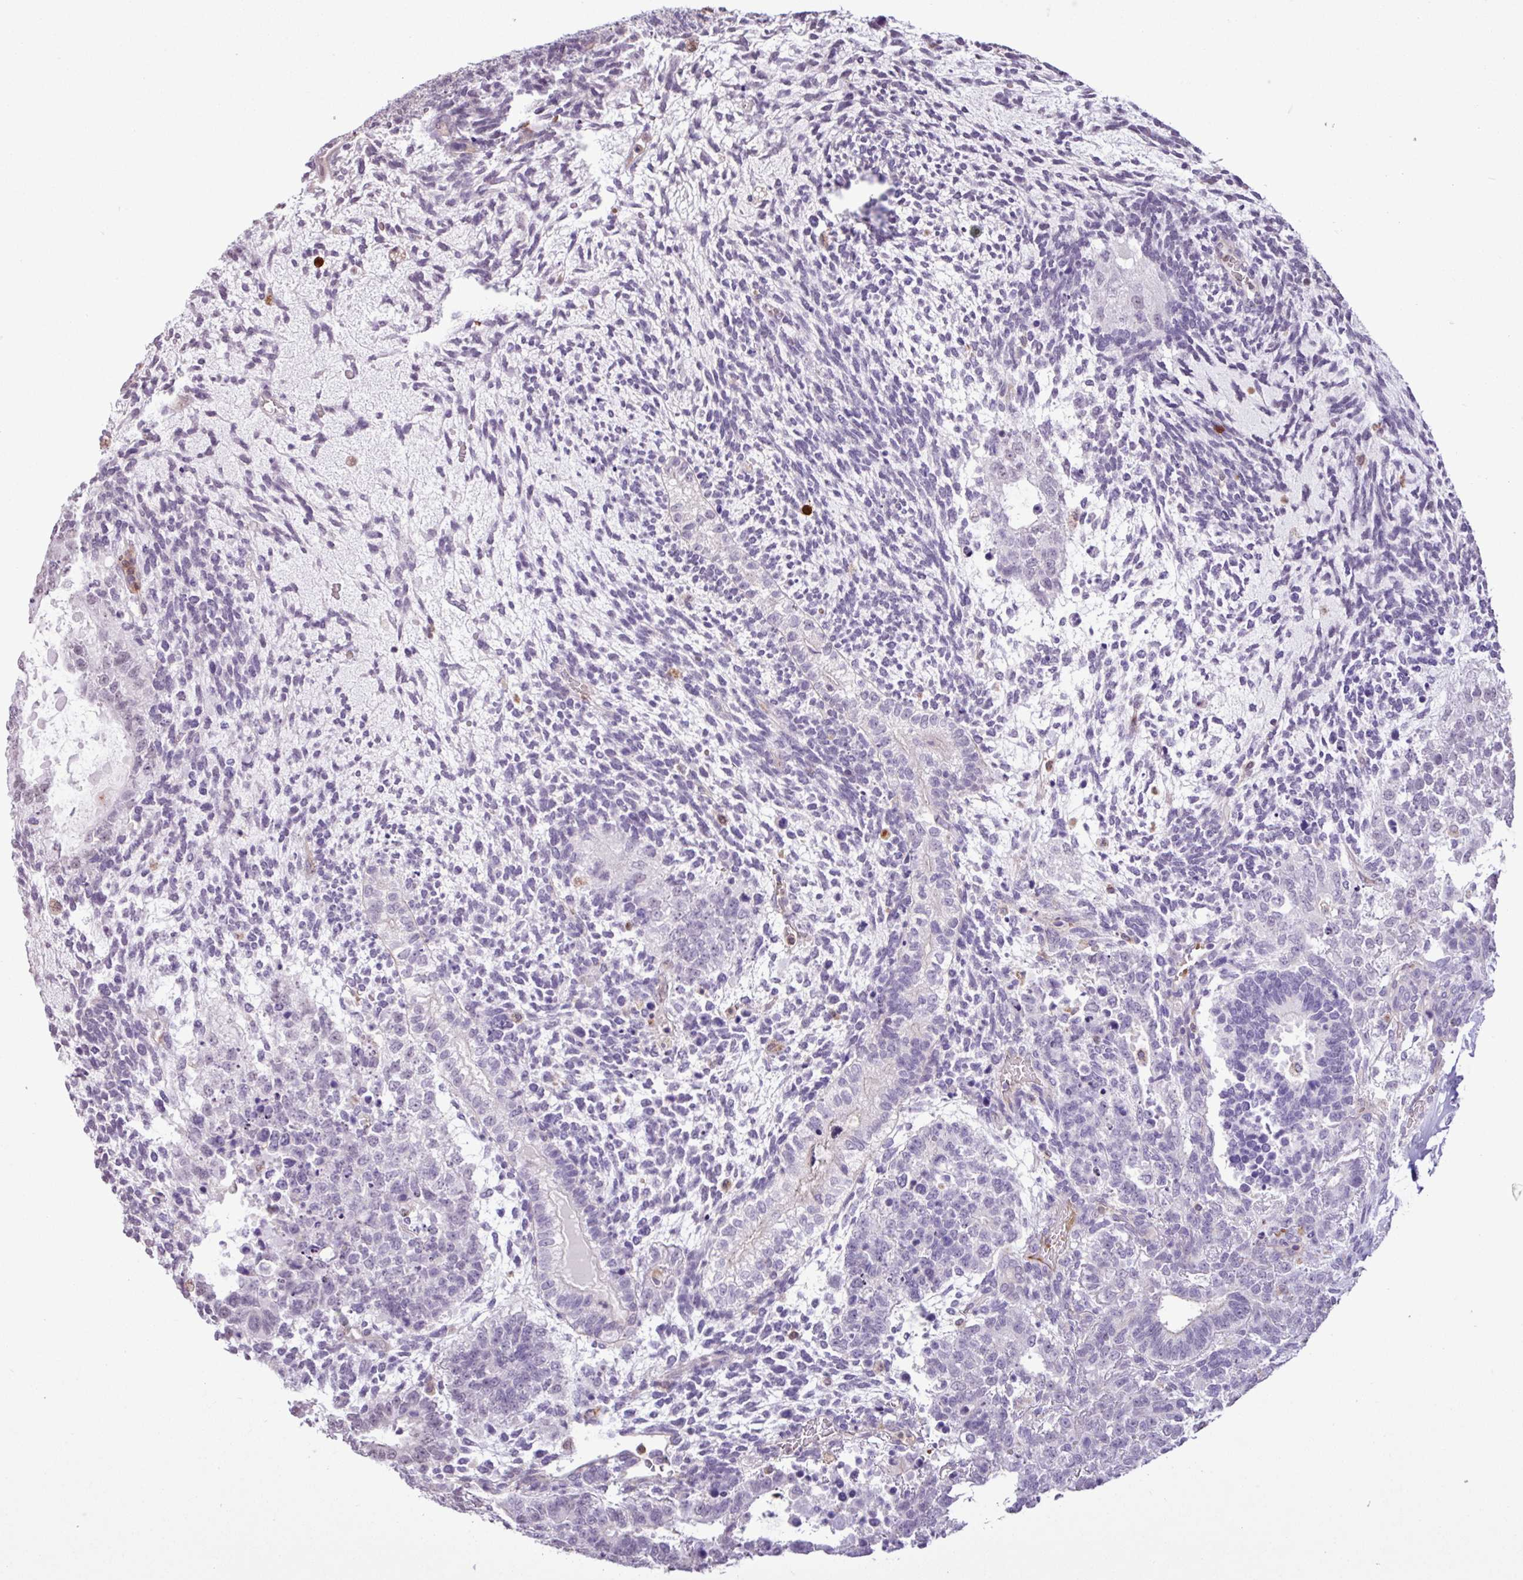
{"staining": {"intensity": "negative", "quantity": "none", "location": "none"}, "tissue": "testis cancer", "cell_type": "Tumor cells", "image_type": "cancer", "snomed": [{"axis": "morphology", "description": "Carcinoma, Embryonal, NOS"}, {"axis": "topography", "description": "Testis"}], "caption": "IHC of testis cancer reveals no positivity in tumor cells. (Immunohistochemistry (ihc), brightfield microscopy, high magnification).", "gene": "CHST11", "patient": {"sex": "male", "age": 23}}